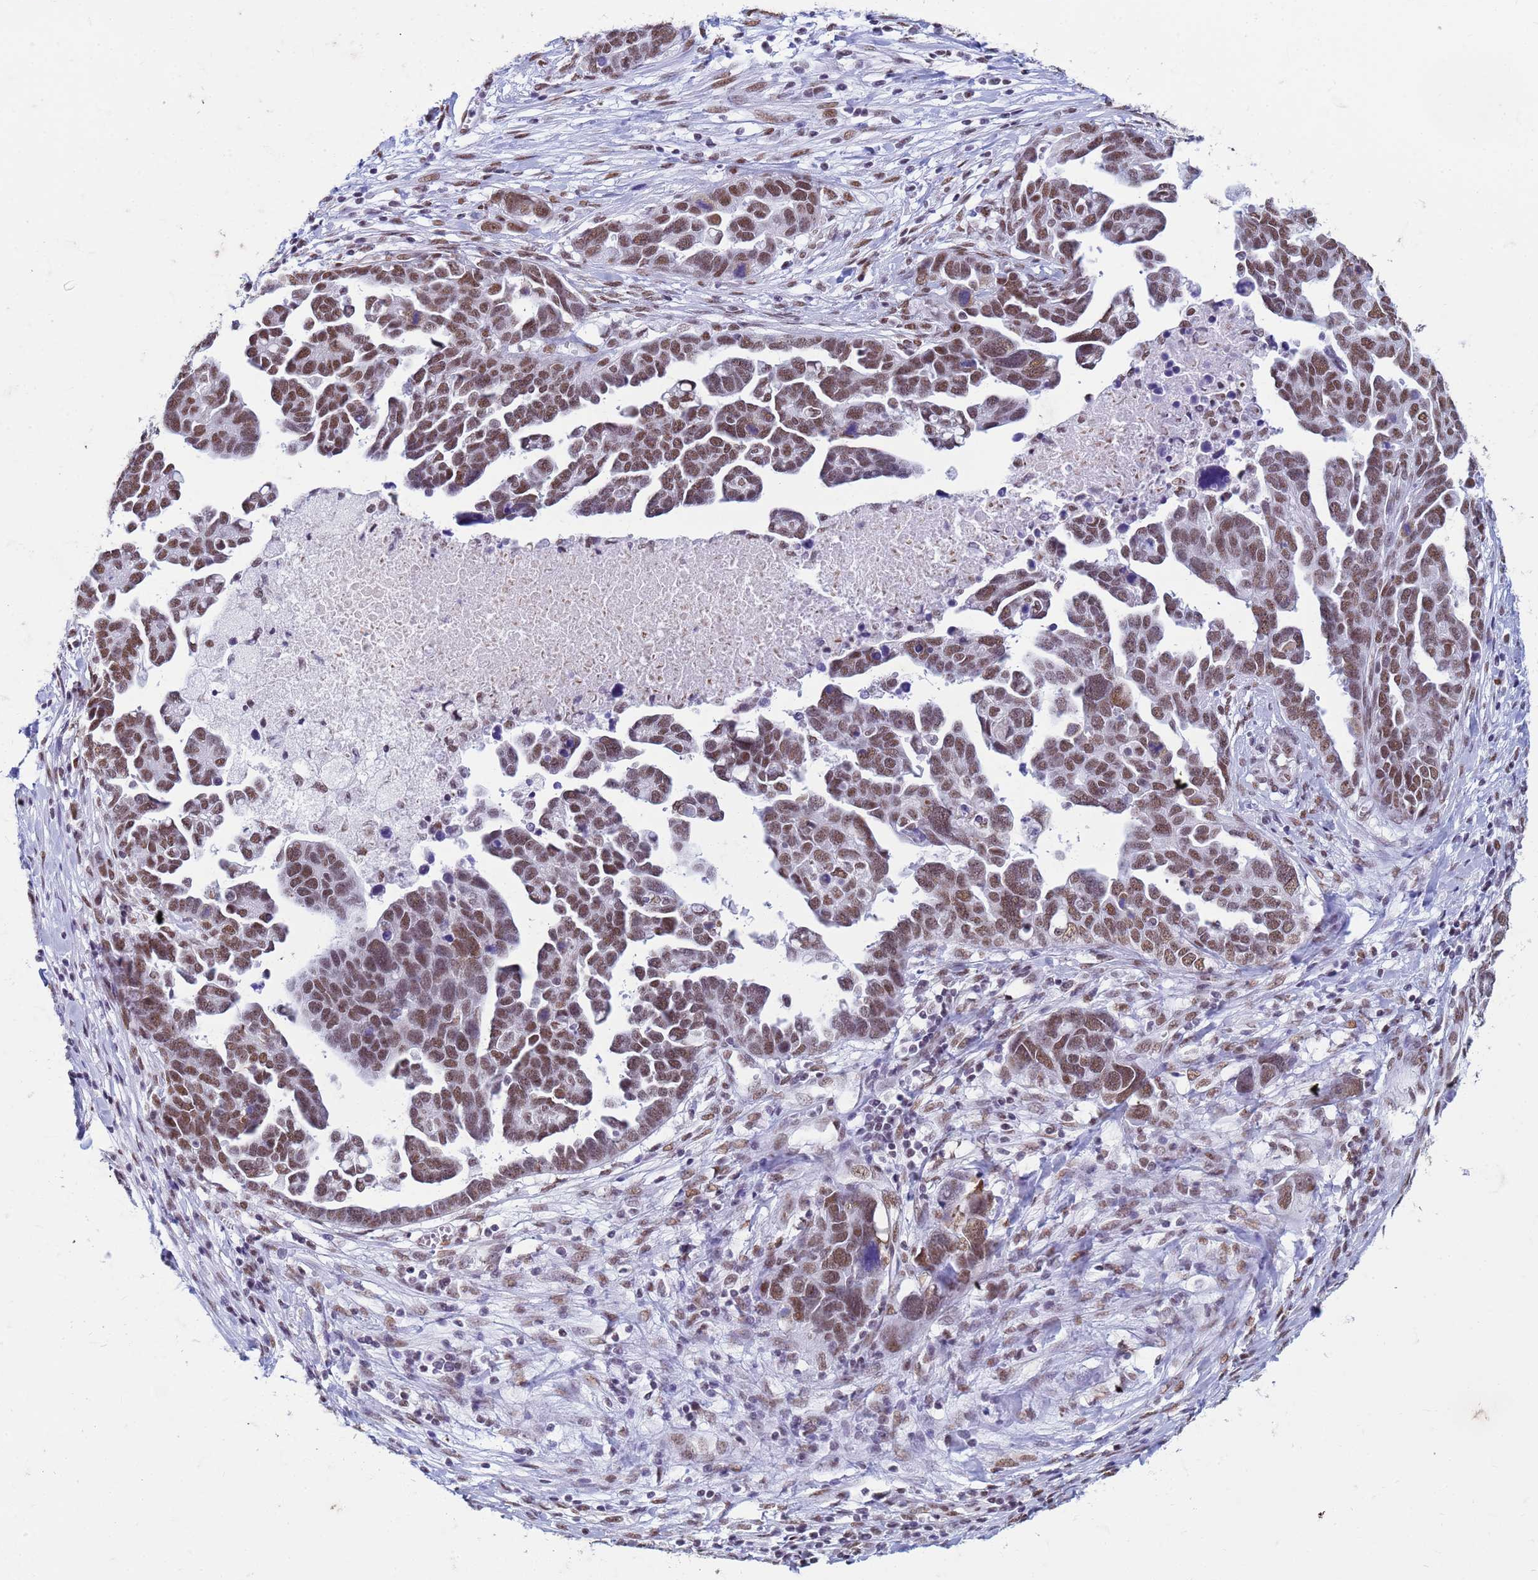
{"staining": {"intensity": "moderate", "quantity": ">75%", "location": "nuclear"}, "tissue": "ovarian cancer", "cell_type": "Tumor cells", "image_type": "cancer", "snomed": [{"axis": "morphology", "description": "Cystadenocarcinoma, serous, NOS"}, {"axis": "topography", "description": "Ovary"}], "caption": "A high-resolution image shows immunohistochemistry staining of ovarian cancer, which exhibits moderate nuclear expression in approximately >75% of tumor cells.", "gene": "FAM170B", "patient": {"sex": "female", "age": 54}}